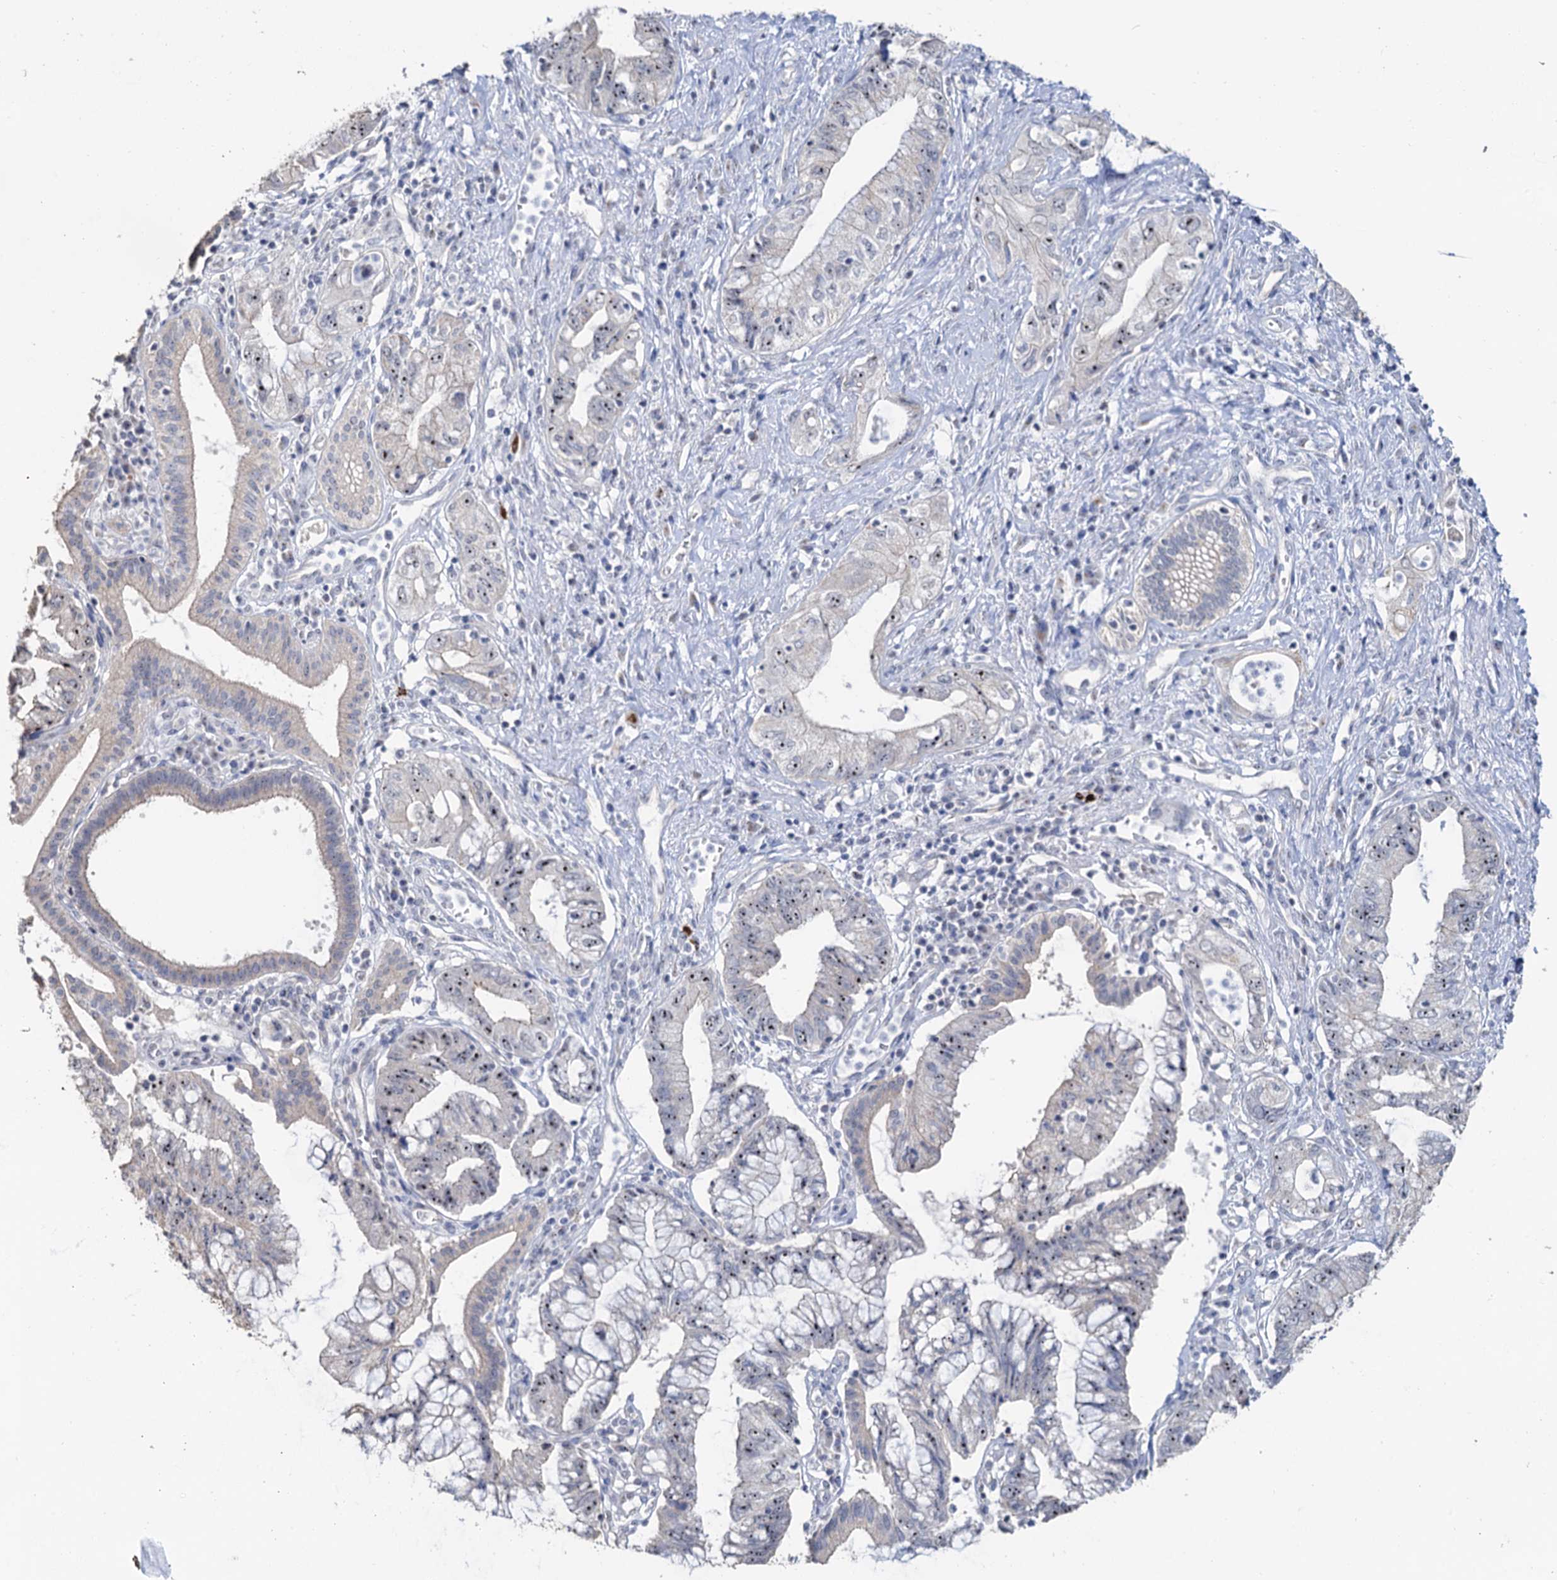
{"staining": {"intensity": "weak", "quantity": "25%-75%", "location": "nuclear"}, "tissue": "pancreatic cancer", "cell_type": "Tumor cells", "image_type": "cancer", "snomed": [{"axis": "morphology", "description": "Adenocarcinoma, NOS"}, {"axis": "topography", "description": "Pancreas"}], "caption": "A micrograph of human pancreatic cancer (adenocarcinoma) stained for a protein displays weak nuclear brown staining in tumor cells. (DAB = brown stain, brightfield microscopy at high magnification).", "gene": "C2CD3", "patient": {"sex": "female", "age": 73}}